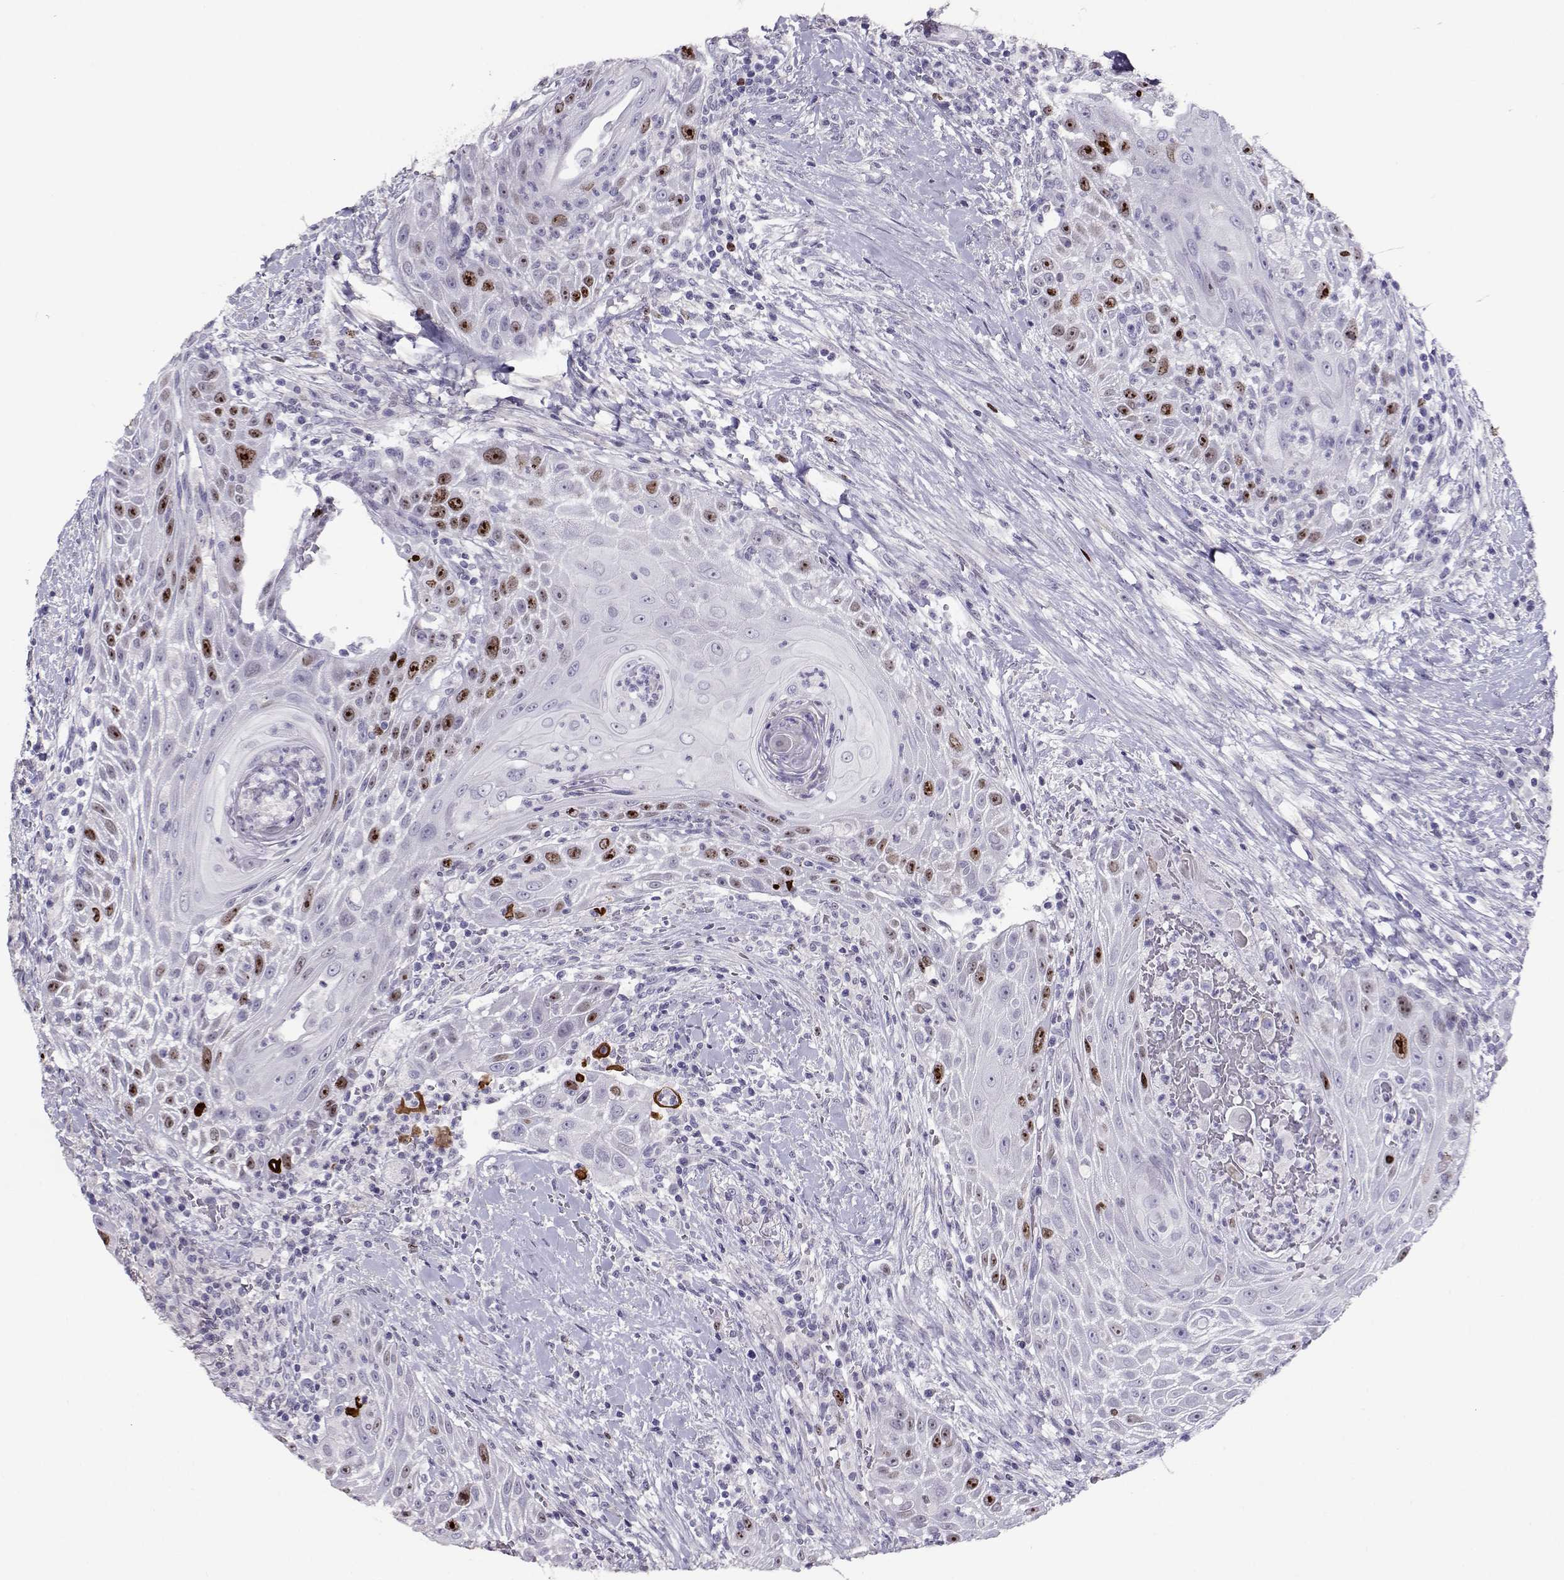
{"staining": {"intensity": "strong", "quantity": "<25%", "location": "nuclear"}, "tissue": "head and neck cancer", "cell_type": "Tumor cells", "image_type": "cancer", "snomed": [{"axis": "morphology", "description": "Squamous cell carcinoma, NOS"}, {"axis": "topography", "description": "Head-Neck"}], "caption": "This is a histology image of immunohistochemistry (IHC) staining of head and neck cancer (squamous cell carcinoma), which shows strong expression in the nuclear of tumor cells.", "gene": "NPW", "patient": {"sex": "male", "age": 69}}